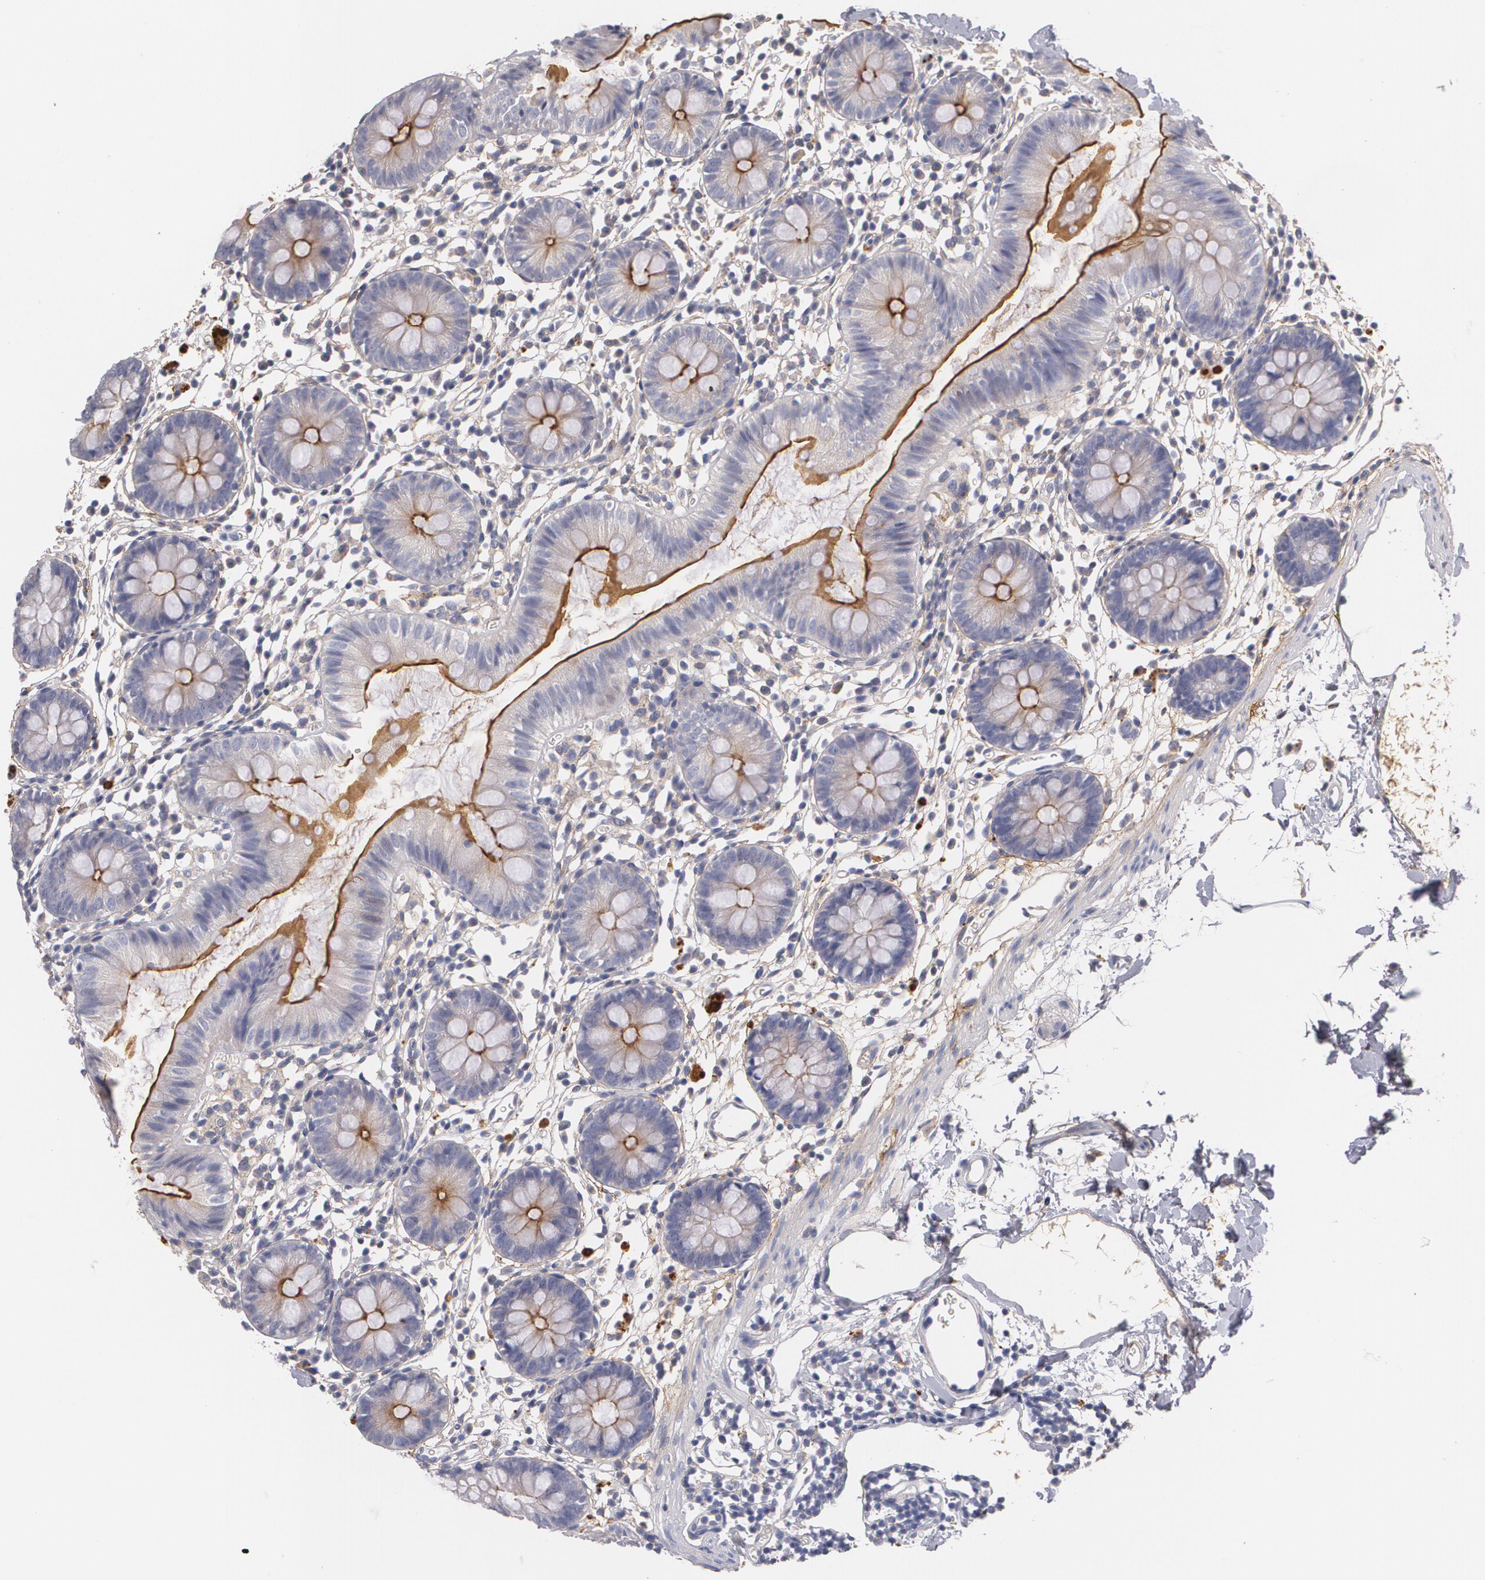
{"staining": {"intensity": "negative", "quantity": "none", "location": "none"}, "tissue": "colon", "cell_type": "Endothelial cells", "image_type": "normal", "snomed": [{"axis": "morphology", "description": "Normal tissue, NOS"}, {"axis": "topography", "description": "Colon"}], "caption": "High magnification brightfield microscopy of normal colon stained with DAB (brown) and counterstained with hematoxylin (blue): endothelial cells show no significant expression. (DAB (3,3'-diaminobenzidine) immunohistochemistry (IHC) with hematoxylin counter stain).", "gene": "FBLN1", "patient": {"sex": "male", "age": 14}}